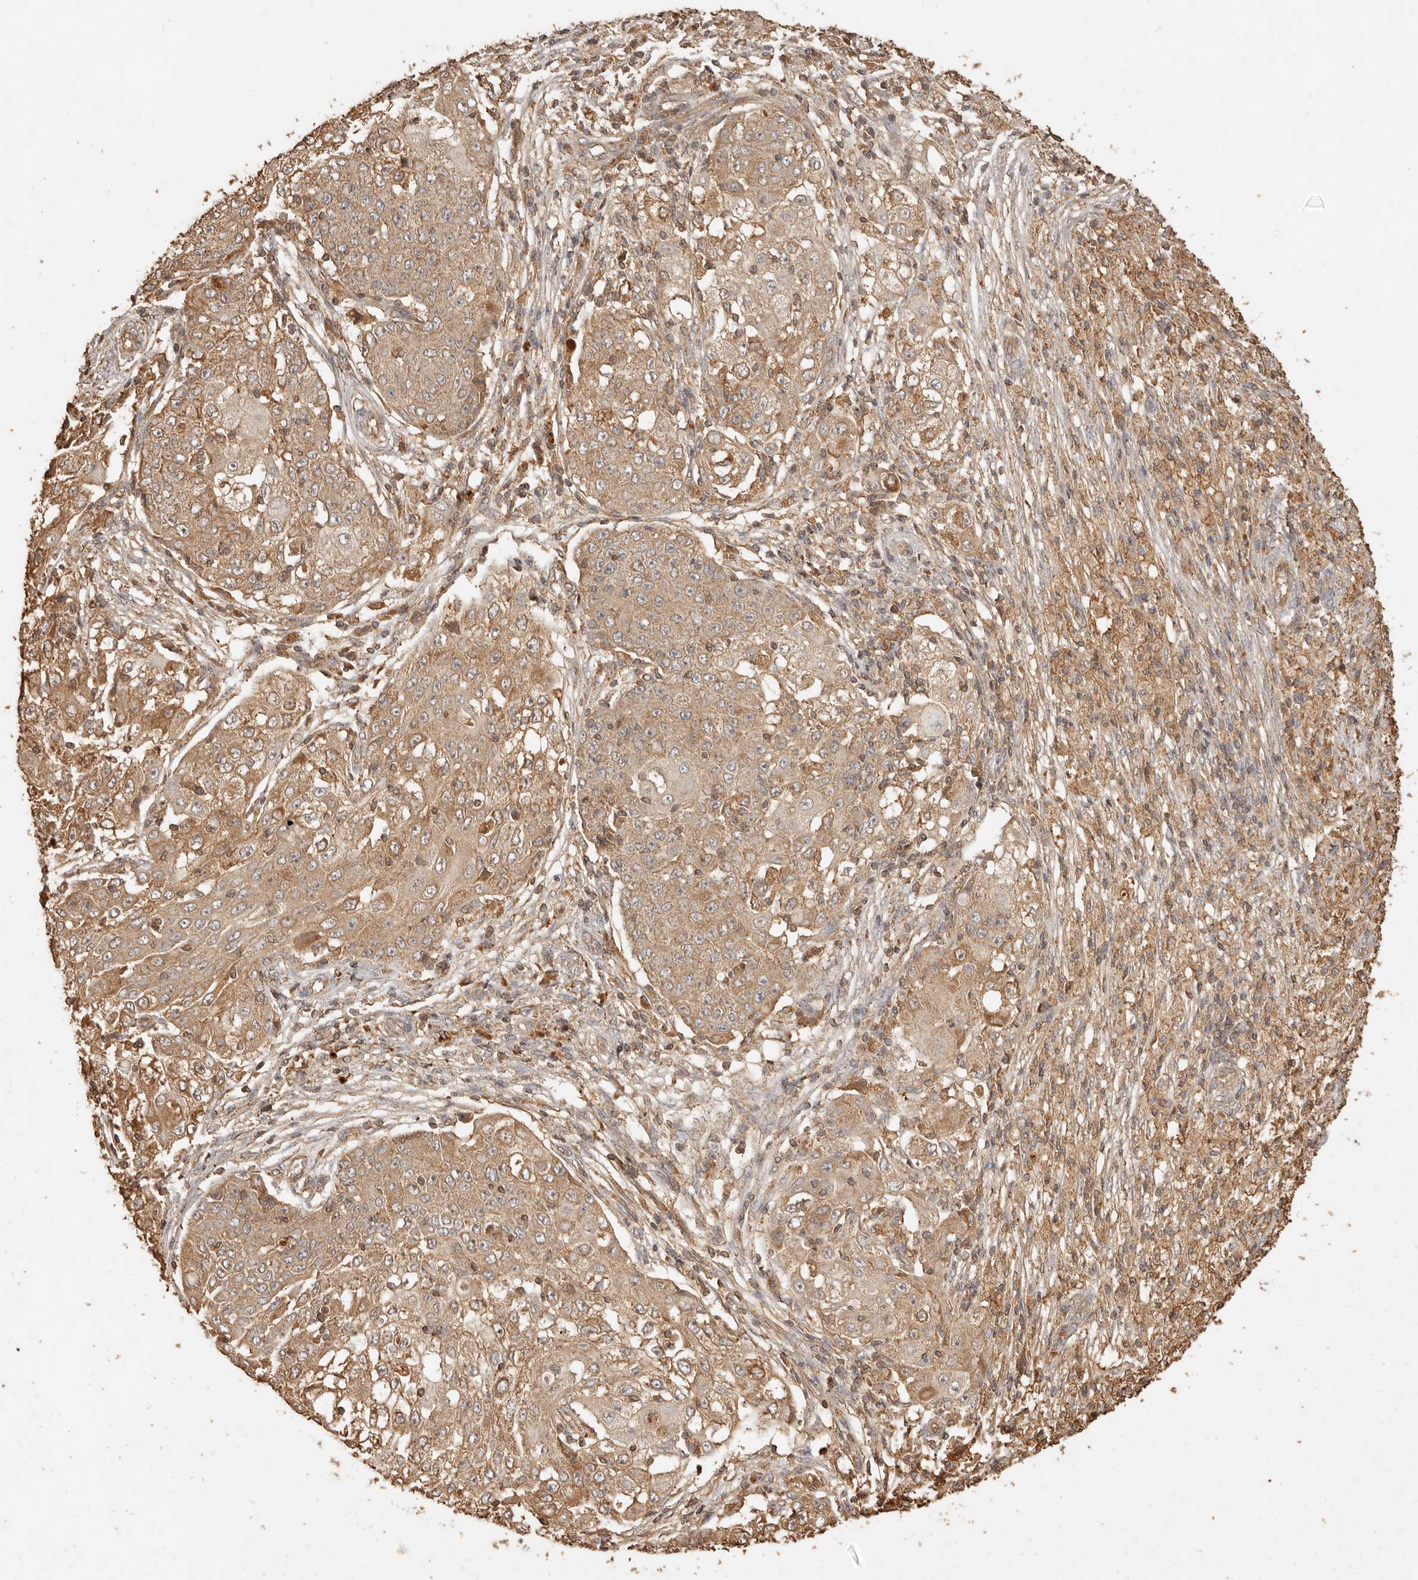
{"staining": {"intensity": "moderate", "quantity": ">75%", "location": "cytoplasmic/membranous"}, "tissue": "ovarian cancer", "cell_type": "Tumor cells", "image_type": "cancer", "snomed": [{"axis": "morphology", "description": "Carcinoma, endometroid"}, {"axis": "topography", "description": "Ovary"}], "caption": "Protein expression analysis of human ovarian cancer reveals moderate cytoplasmic/membranous positivity in about >75% of tumor cells.", "gene": "FAM180B", "patient": {"sex": "female", "age": 42}}